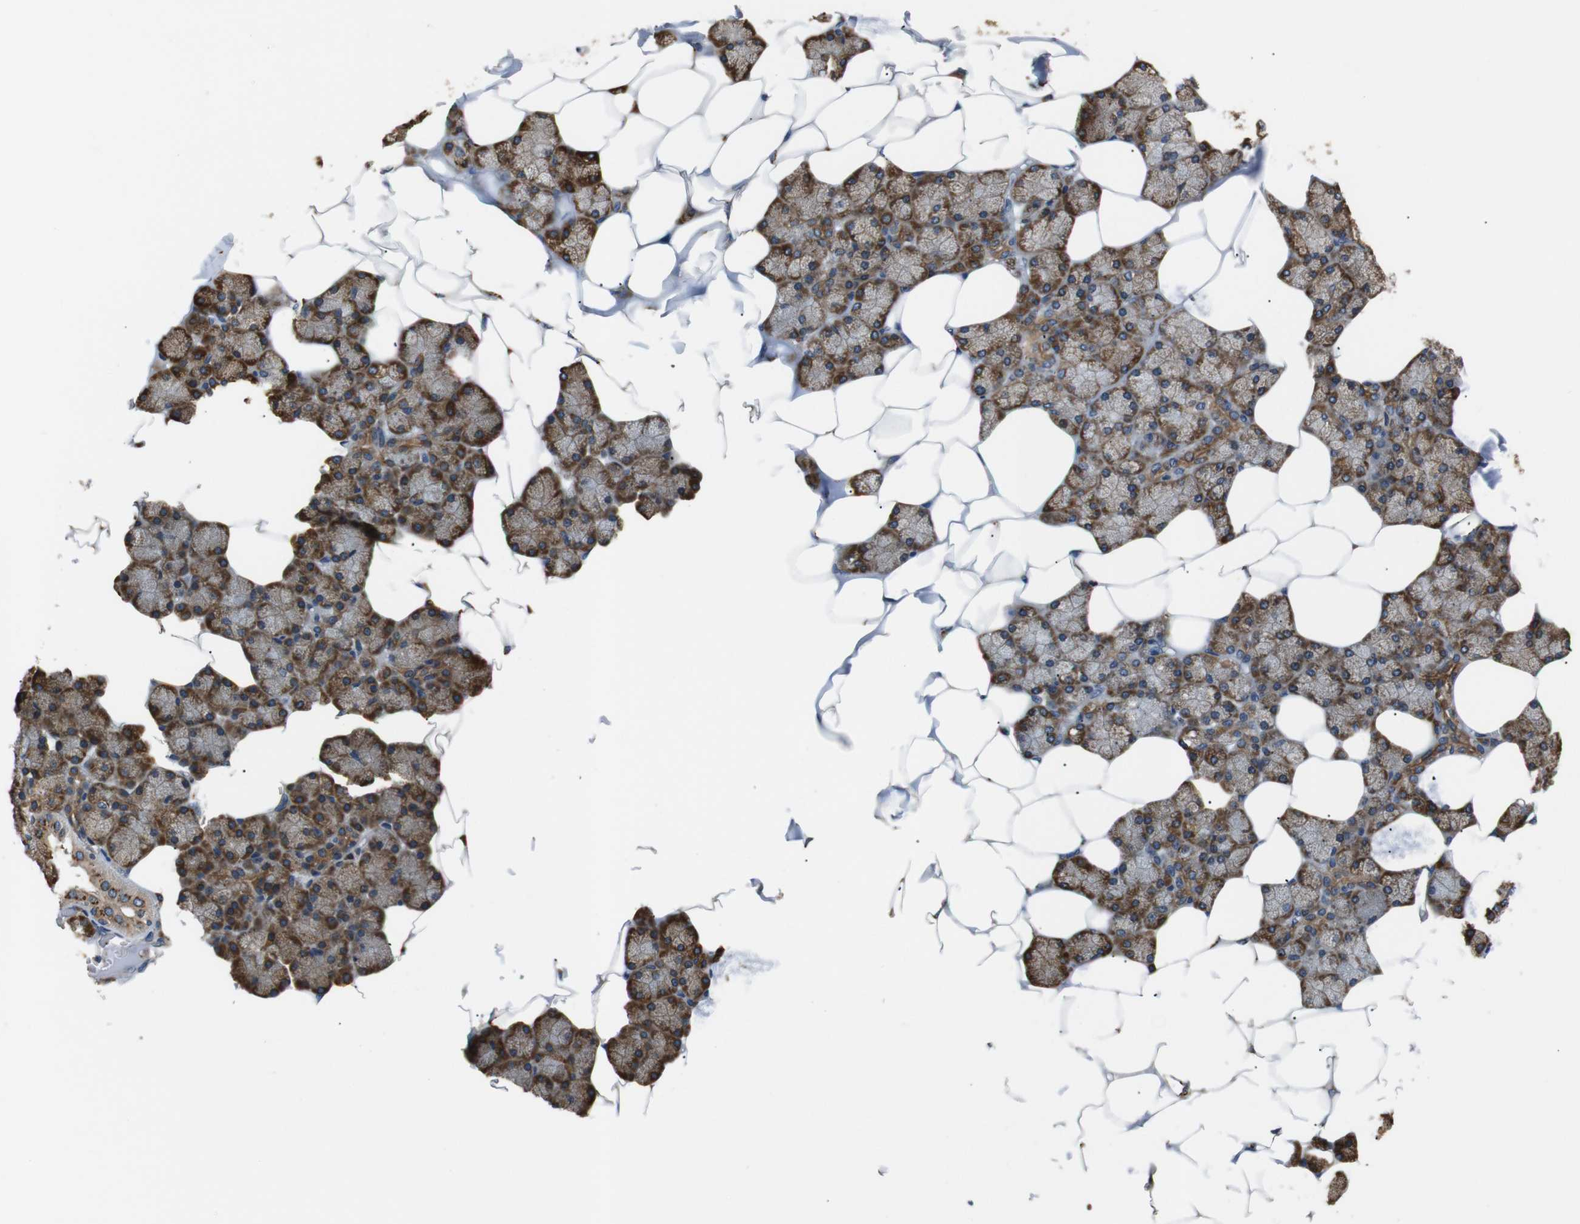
{"staining": {"intensity": "strong", "quantity": ">75%", "location": "cytoplasmic/membranous"}, "tissue": "salivary gland", "cell_type": "Glandular cells", "image_type": "normal", "snomed": [{"axis": "morphology", "description": "Normal tissue, NOS"}, {"axis": "topography", "description": "Salivary gland"}], "caption": "This is a histology image of immunohistochemistry staining of normal salivary gland, which shows strong positivity in the cytoplasmic/membranous of glandular cells.", "gene": "TMED2", "patient": {"sex": "male", "age": 62}}